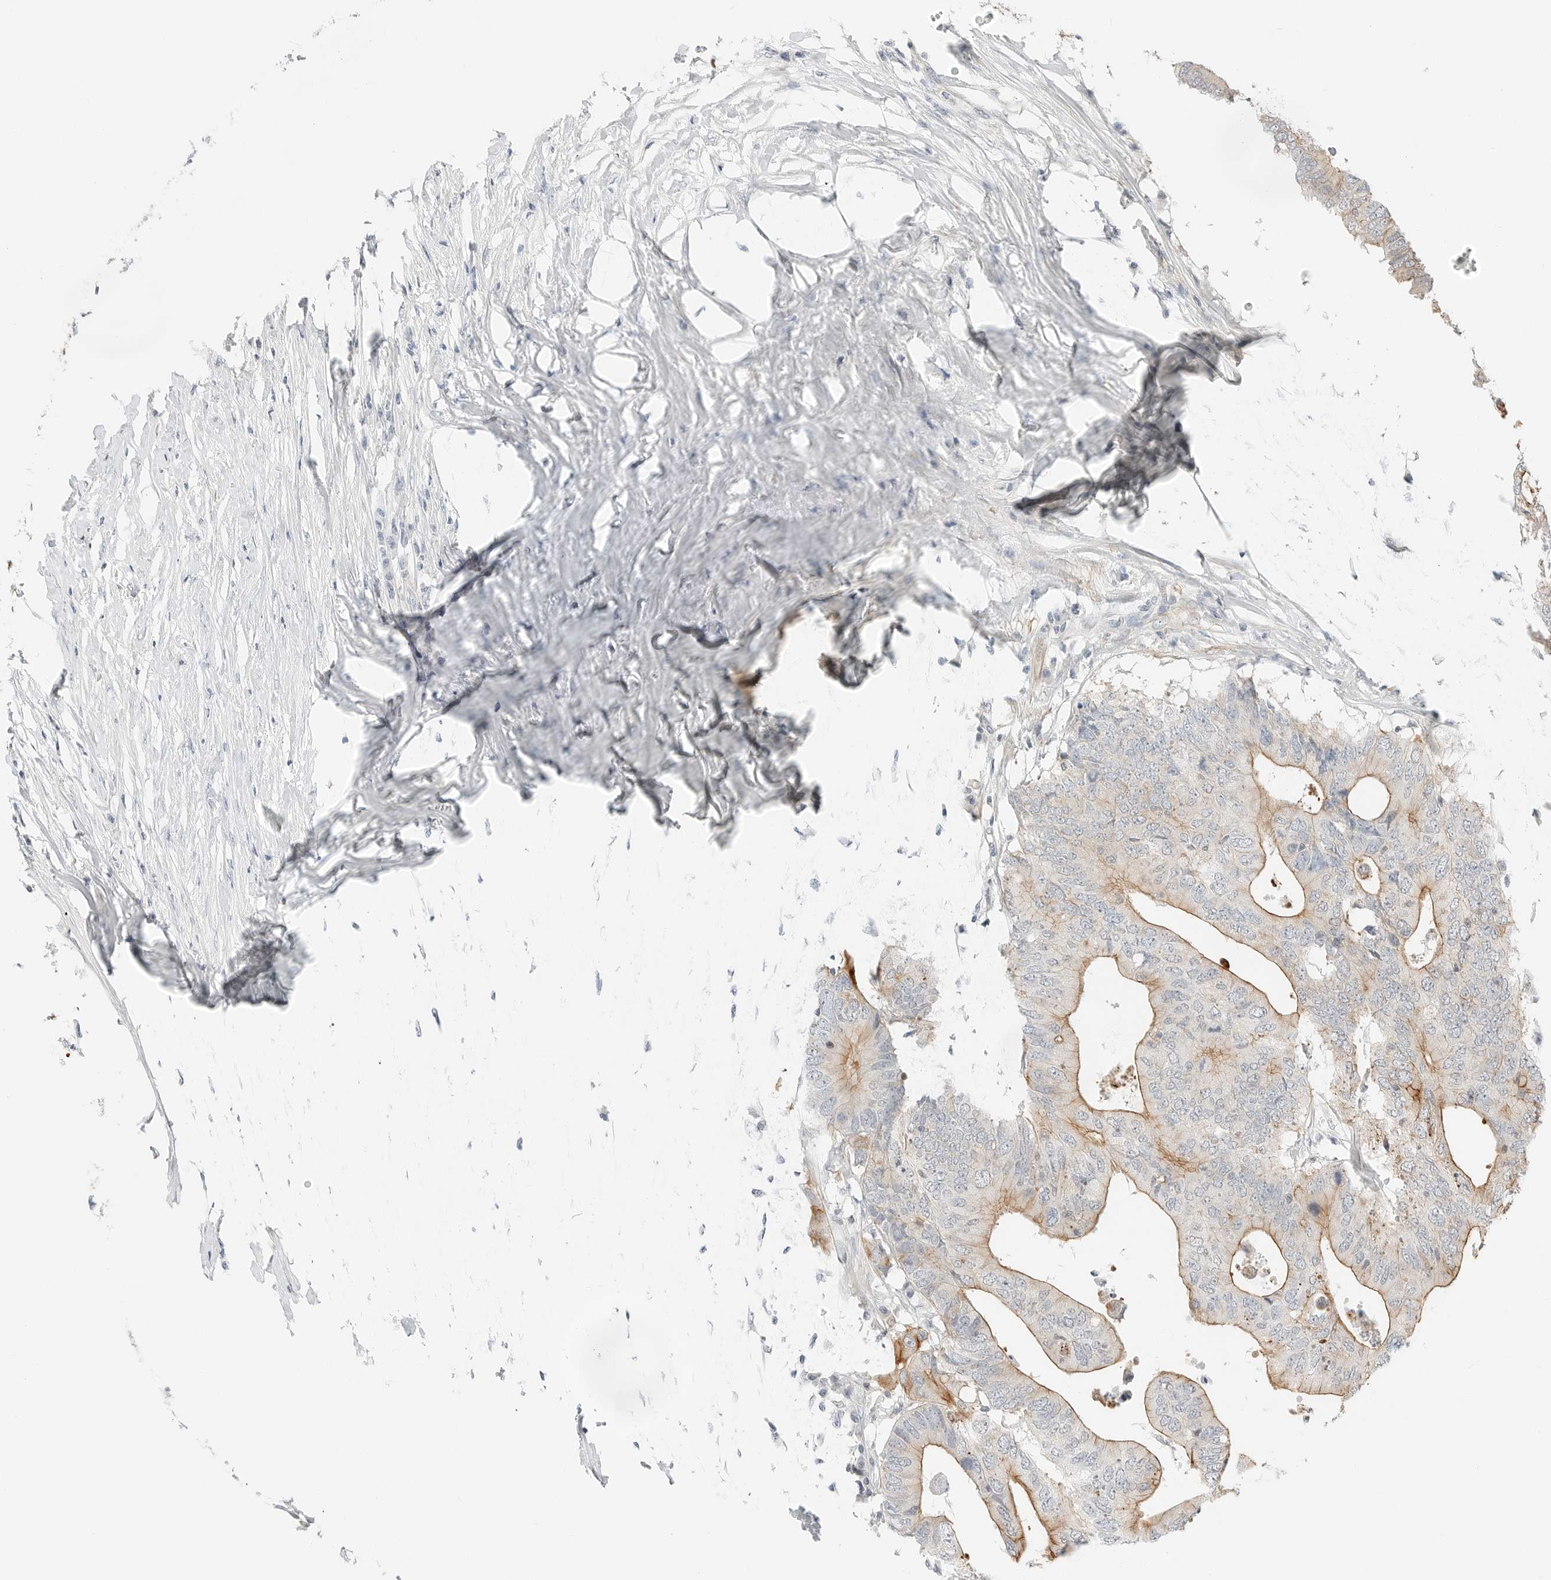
{"staining": {"intensity": "moderate", "quantity": "25%-75%", "location": "cytoplasmic/membranous"}, "tissue": "colorectal cancer", "cell_type": "Tumor cells", "image_type": "cancer", "snomed": [{"axis": "morphology", "description": "Adenocarcinoma, NOS"}, {"axis": "topography", "description": "Colon"}], "caption": "This is an image of IHC staining of adenocarcinoma (colorectal), which shows moderate staining in the cytoplasmic/membranous of tumor cells.", "gene": "IQCC", "patient": {"sex": "male", "age": 71}}